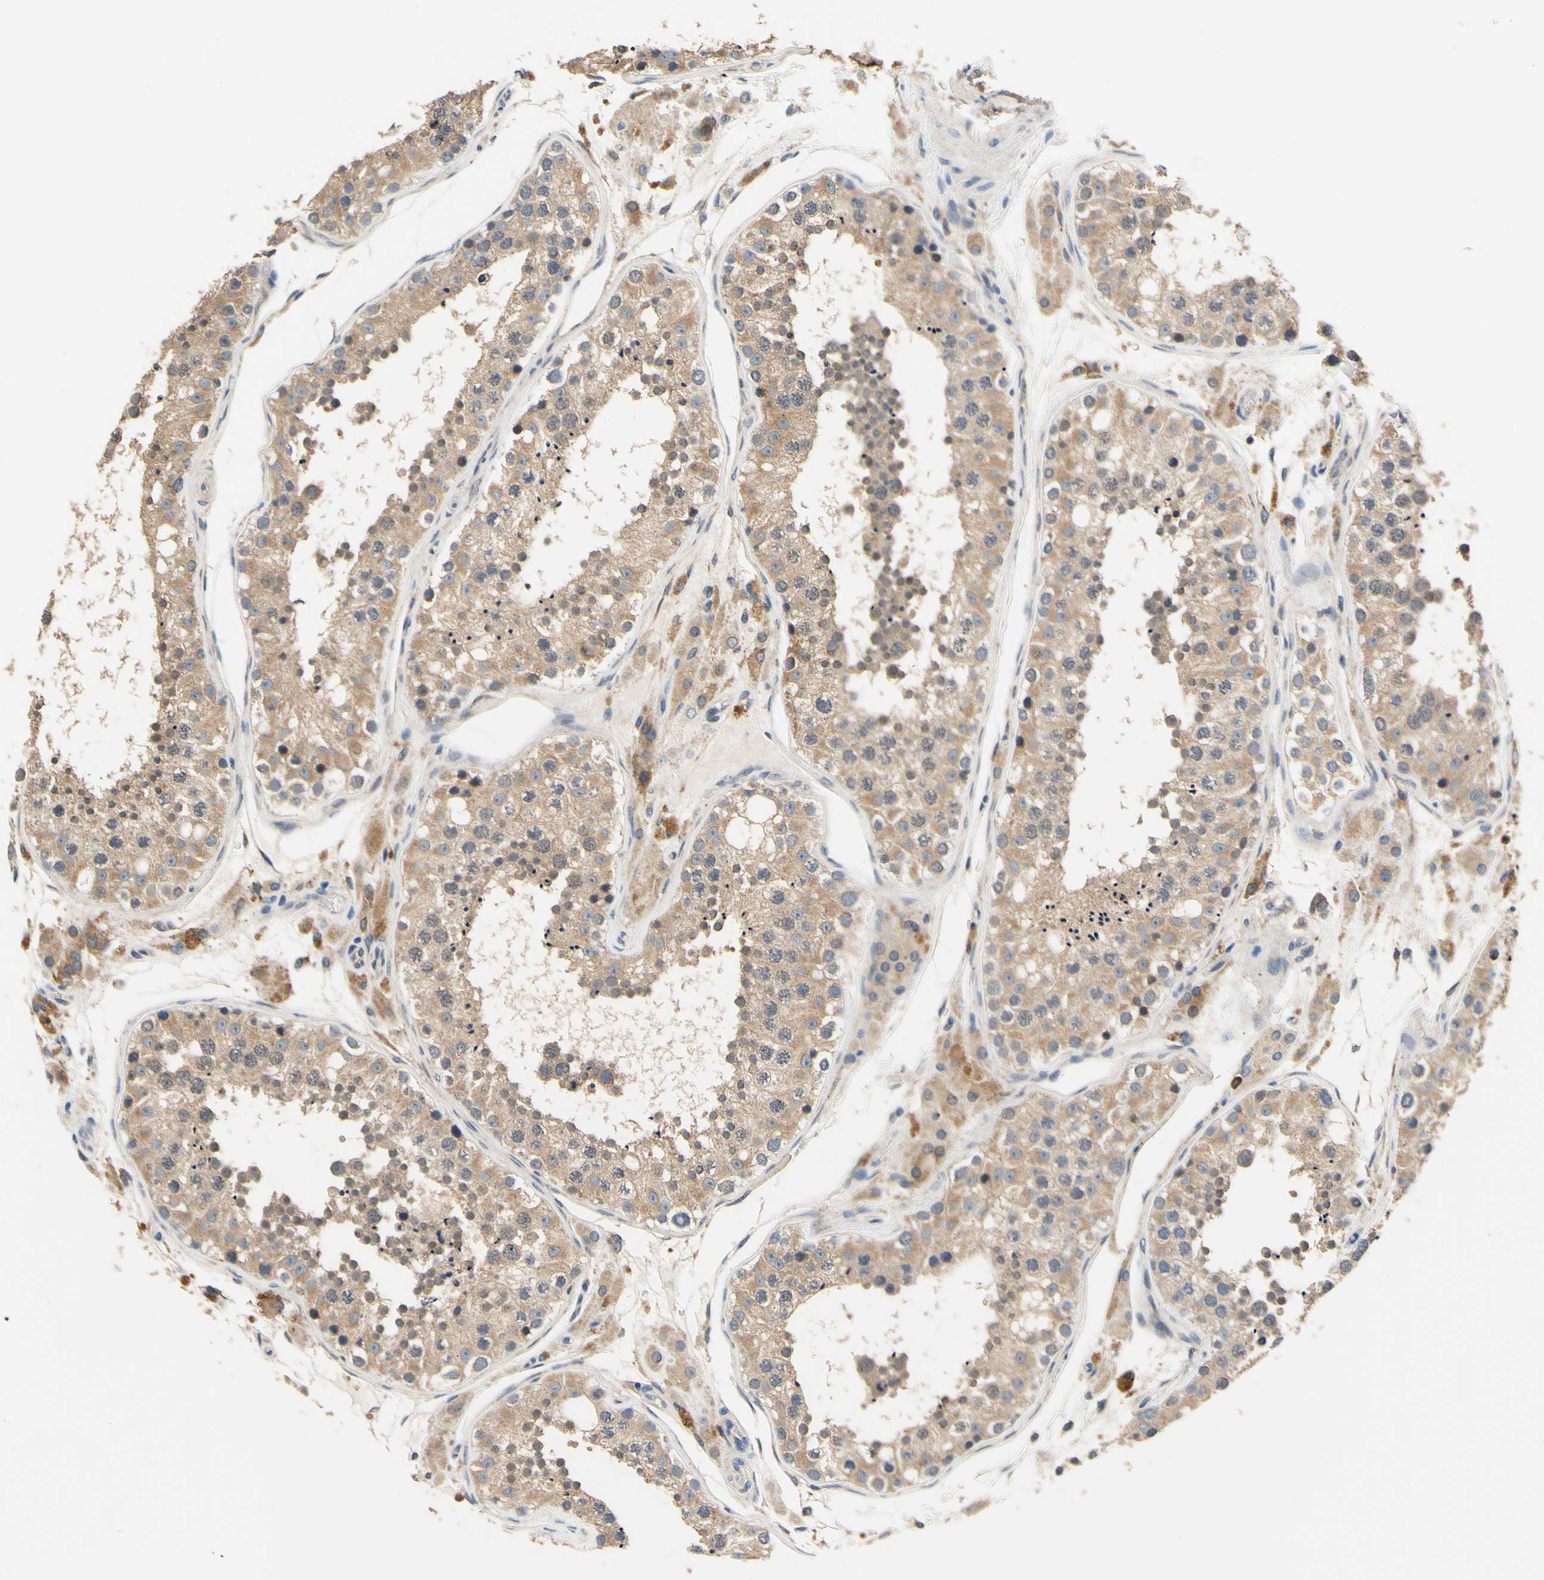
{"staining": {"intensity": "weak", "quantity": ">75%", "location": "cytoplasmic/membranous"}, "tissue": "testis", "cell_type": "Cells in seminiferous ducts", "image_type": "normal", "snomed": [{"axis": "morphology", "description": "Normal tissue, NOS"}, {"axis": "topography", "description": "Testis"}], "caption": "High-magnification brightfield microscopy of benign testis stained with DAB (brown) and counterstained with hematoxylin (blue). cells in seminiferous ducts exhibit weak cytoplasmic/membranous staining is present in about>75% of cells. The protein is stained brown, and the nuclei are stained in blue (DAB (3,3'-diaminobenzidine) IHC with brightfield microscopy, high magnification).", "gene": "PLA2G4A", "patient": {"sex": "male", "age": 26}}